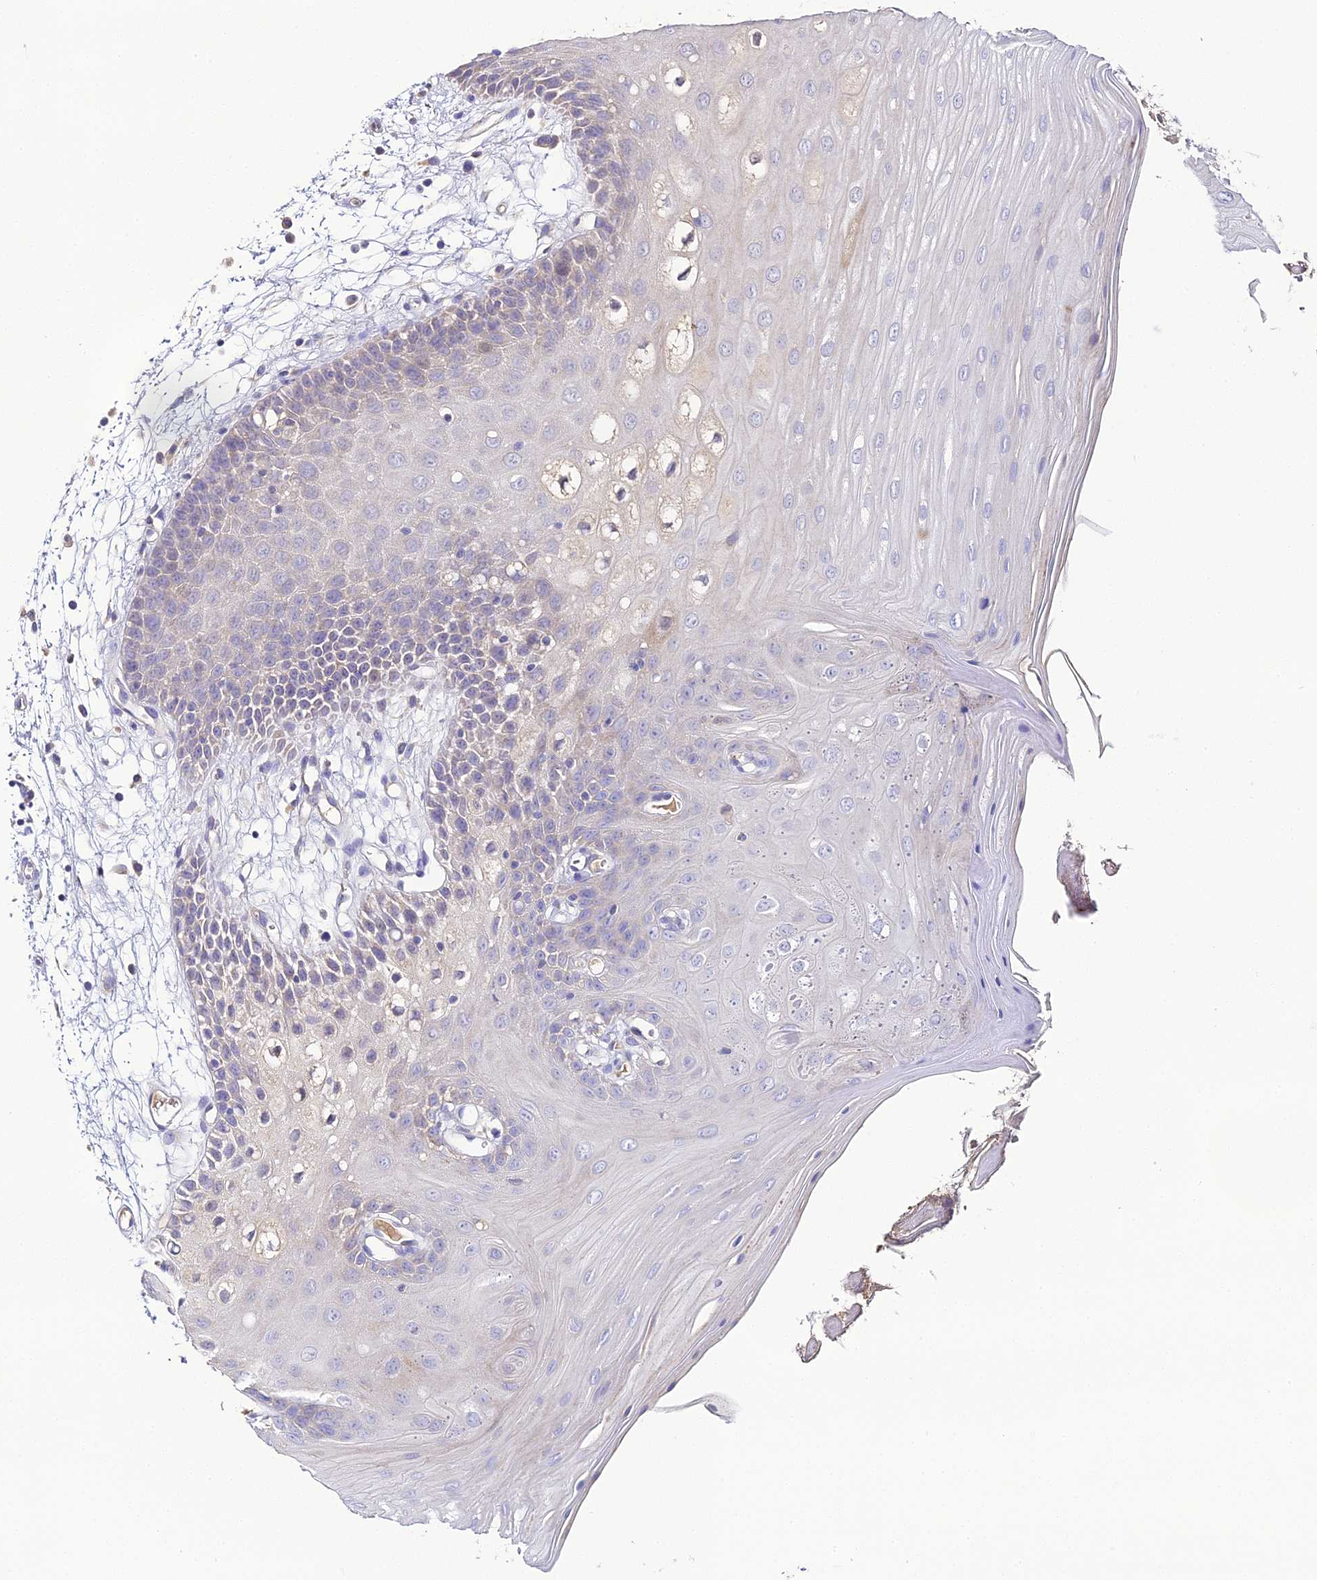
{"staining": {"intensity": "negative", "quantity": "none", "location": "none"}, "tissue": "oral mucosa", "cell_type": "Squamous epithelial cells", "image_type": "normal", "snomed": [{"axis": "morphology", "description": "Normal tissue, NOS"}, {"axis": "topography", "description": "Oral tissue"}, {"axis": "topography", "description": "Tounge, NOS"}], "caption": "Immunohistochemistry (IHC) of unremarkable oral mucosa shows no expression in squamous epithelial cells. Brightfield microscopy of immunohistochemistry (IHC) stained with DAB (brown) and hematoxylin (blue), captured at high magnification.", "gene": "SCX", "patient": {"sex": "female", "age": 73}}